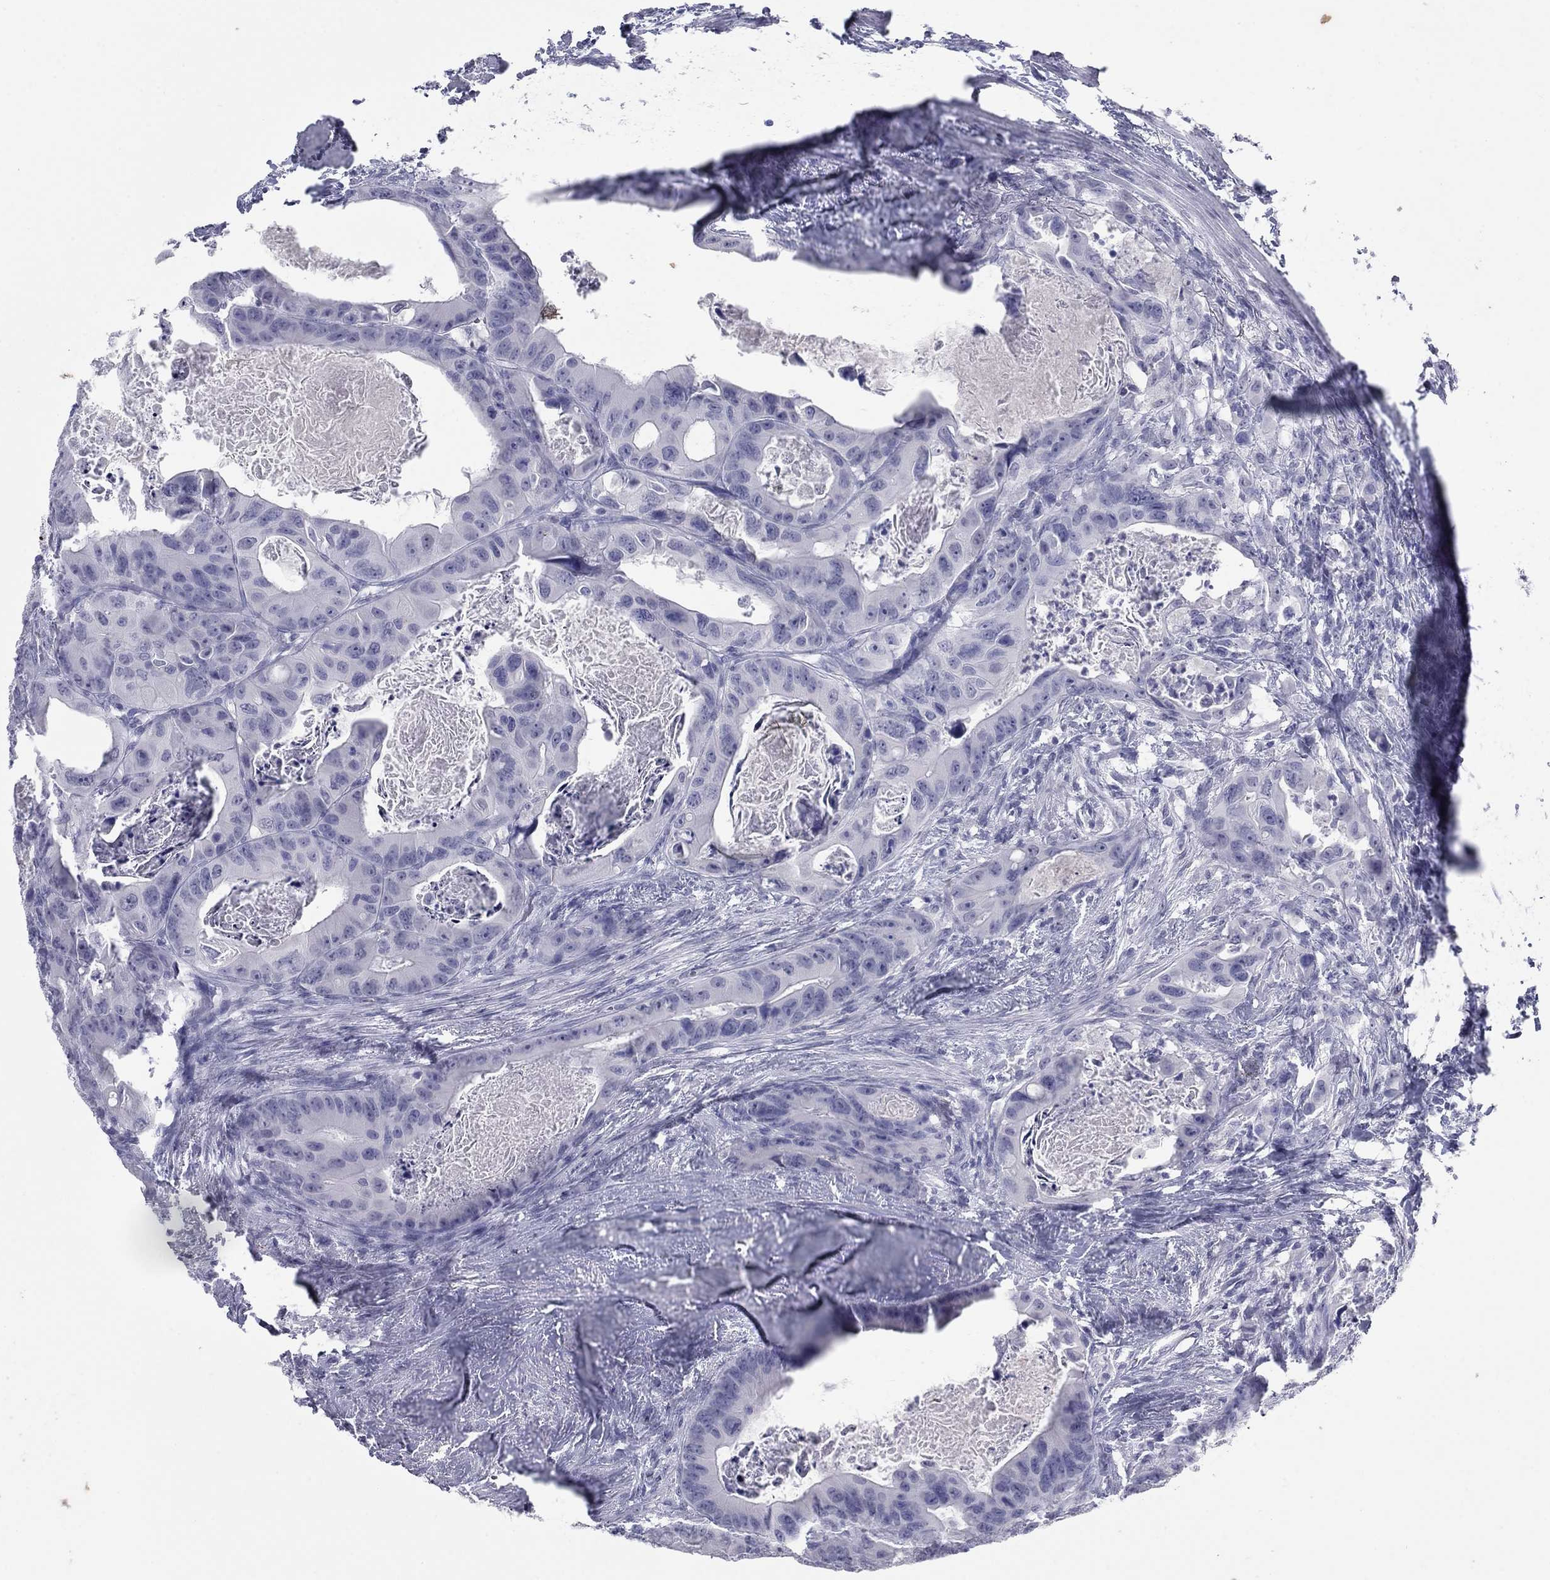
{"staining": {"intensity": "negative", "quantity": "none", "location": "none"}, "tissue": "colorectal cancer", "cell_type": "Tumor cells", "image_type": "cancer", "snomed": [{"axis": "morphology", "description": "Adenocarcinoma, NOS"}, {"axis": "topography", "description": "Rectum"}], "caption": "A micrograph of human adenocarcinoma (colorectal) is negative for staining in tumor cells.", "gene": "KRT75", "patient": {"sex": "male", "age": 64}}